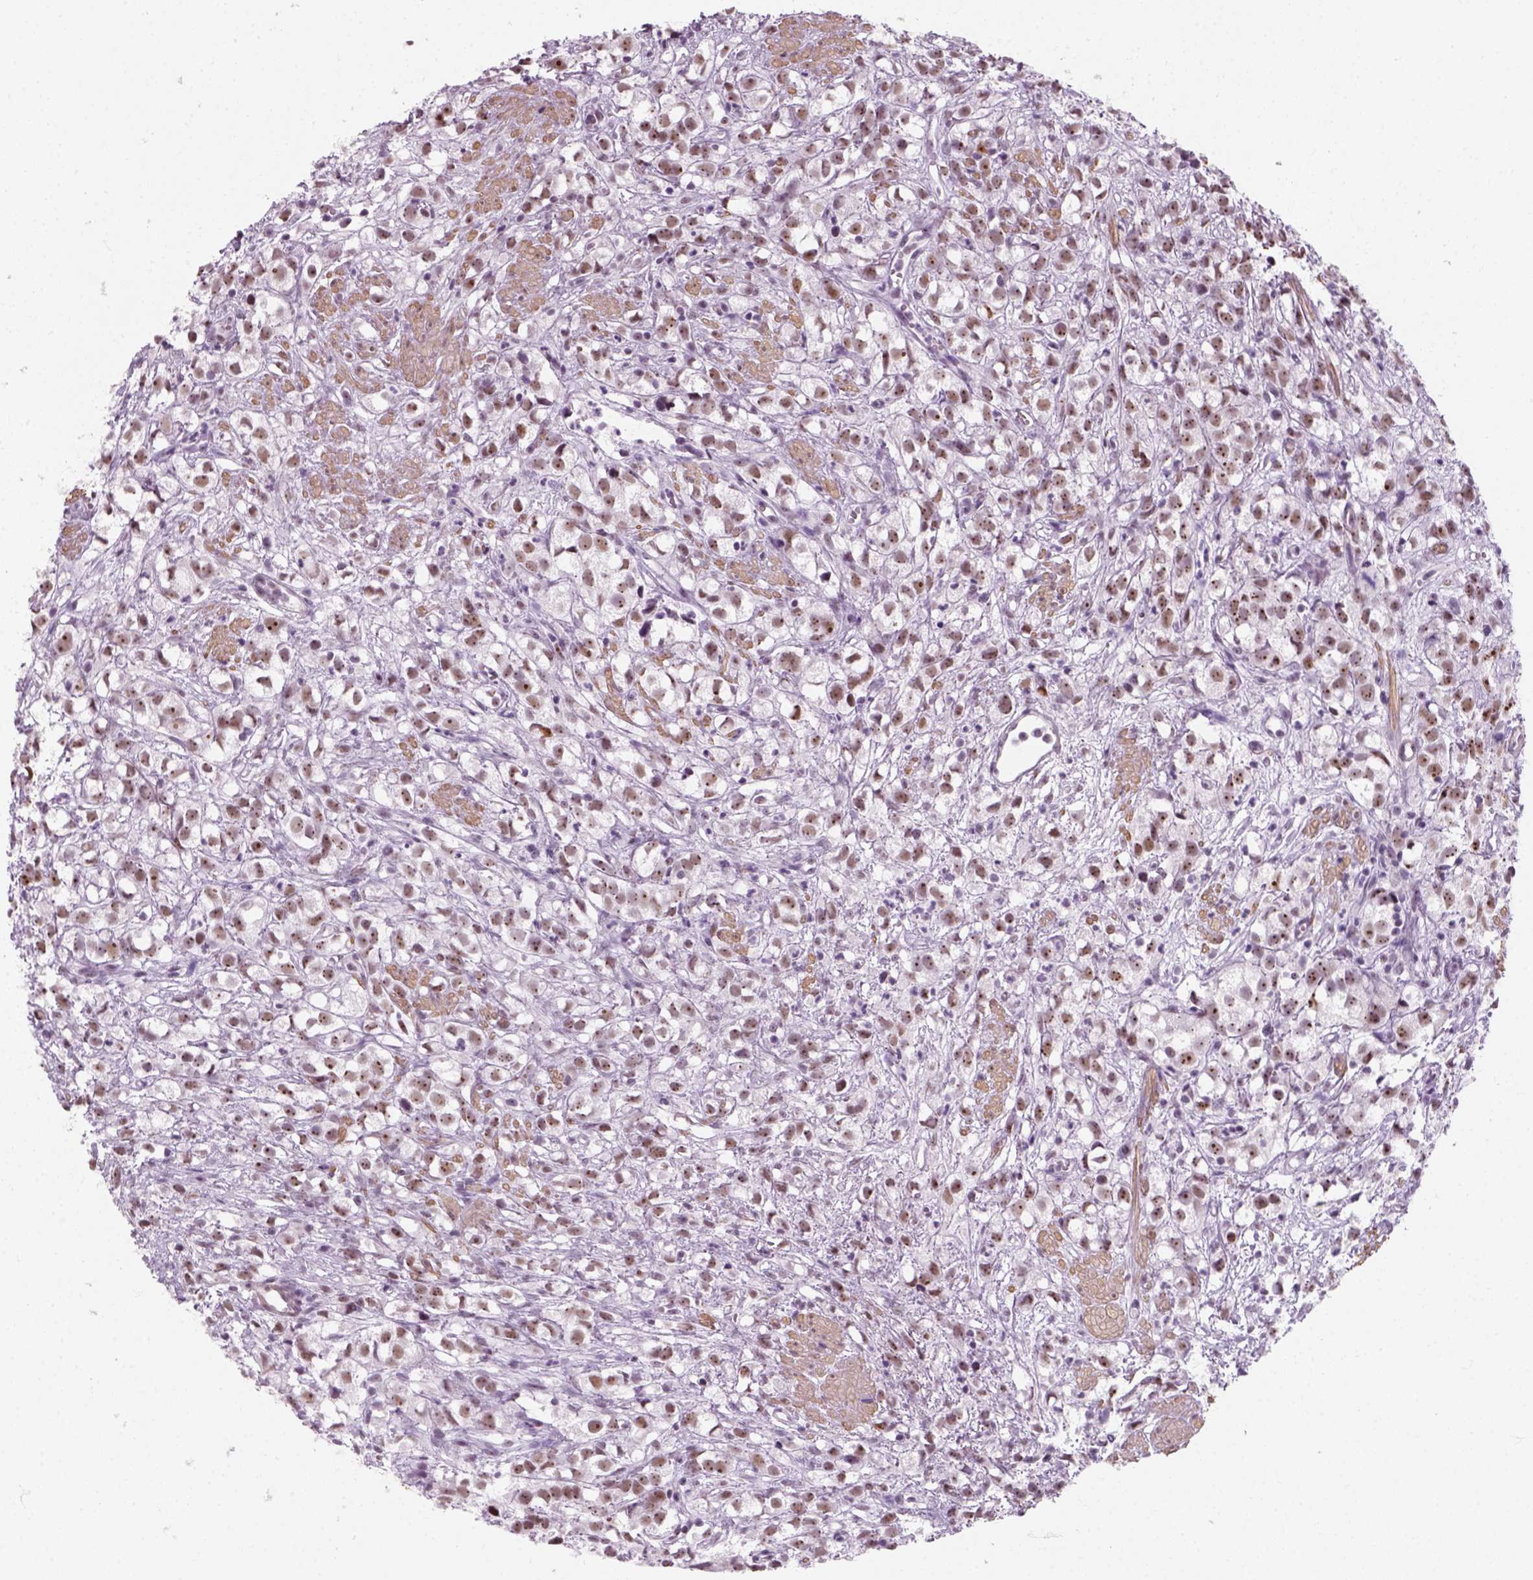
{"staining": {"intensity": "moderate", "quantity": ">75%", "location": "nuclear"}, "tissue": "prostate cancer", "cell_type": "Tumor cells", "image_type": "cancer", "snomed": [{"axis": "morphology", "description": "Adenocarcinoma, High grade"}, {"axis": "topography", "description": "Prostate"}], "caption": "Immunohistochemical staining of adenocarcinoma (high-grade) (prostate) shows medium levels of moderate nuclear protein expression in about >75% of tumor cells.", "gene": "ZNF865", "patient": {"sex": "male", "age": 68}}